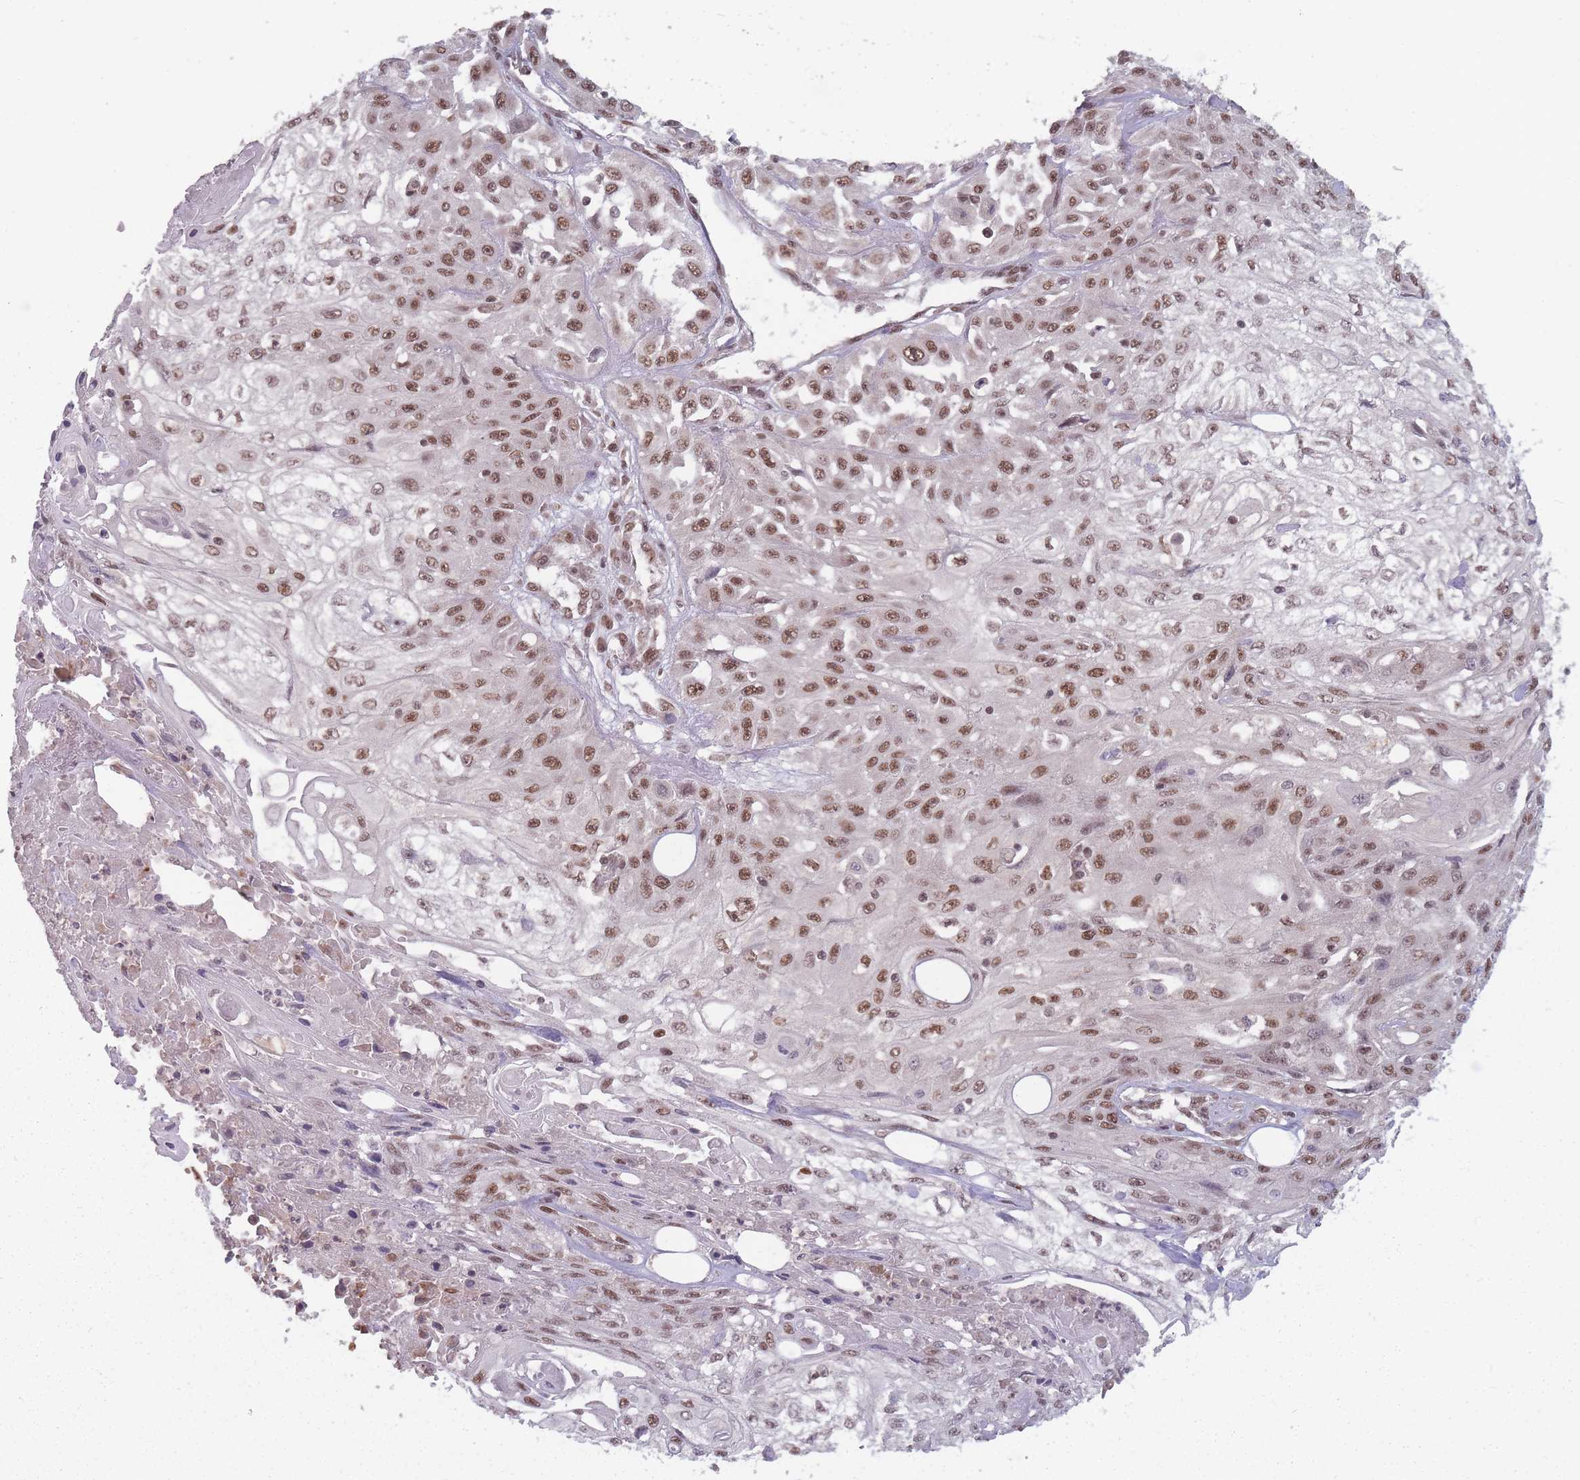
{"staining": {"intensity": "moderate", "quantity": ">75%", "location": "nuclear"}, "tissue": "skin cancer", "cell_type": "Tumor cells", "image_type": "cancer", "snomed": [{"axis": "morphology", "description": "Squamous cell carcinoma, NOS"}, {"axis": "morphology", "description": "Squamous cell carcinoma, metastatic, NOS"}, {"axis": "topography", "description": "Skin"}, {"axis": "topography", "description": "Lymph node"}], "caption": "Metastatic squamous cell carcinoma (skin) tissue demonstrates moderate nuclear staining in approximately >75% of tumor cells", "gene": "TMED3", "patient": {"sex": "male", "age": 75}}